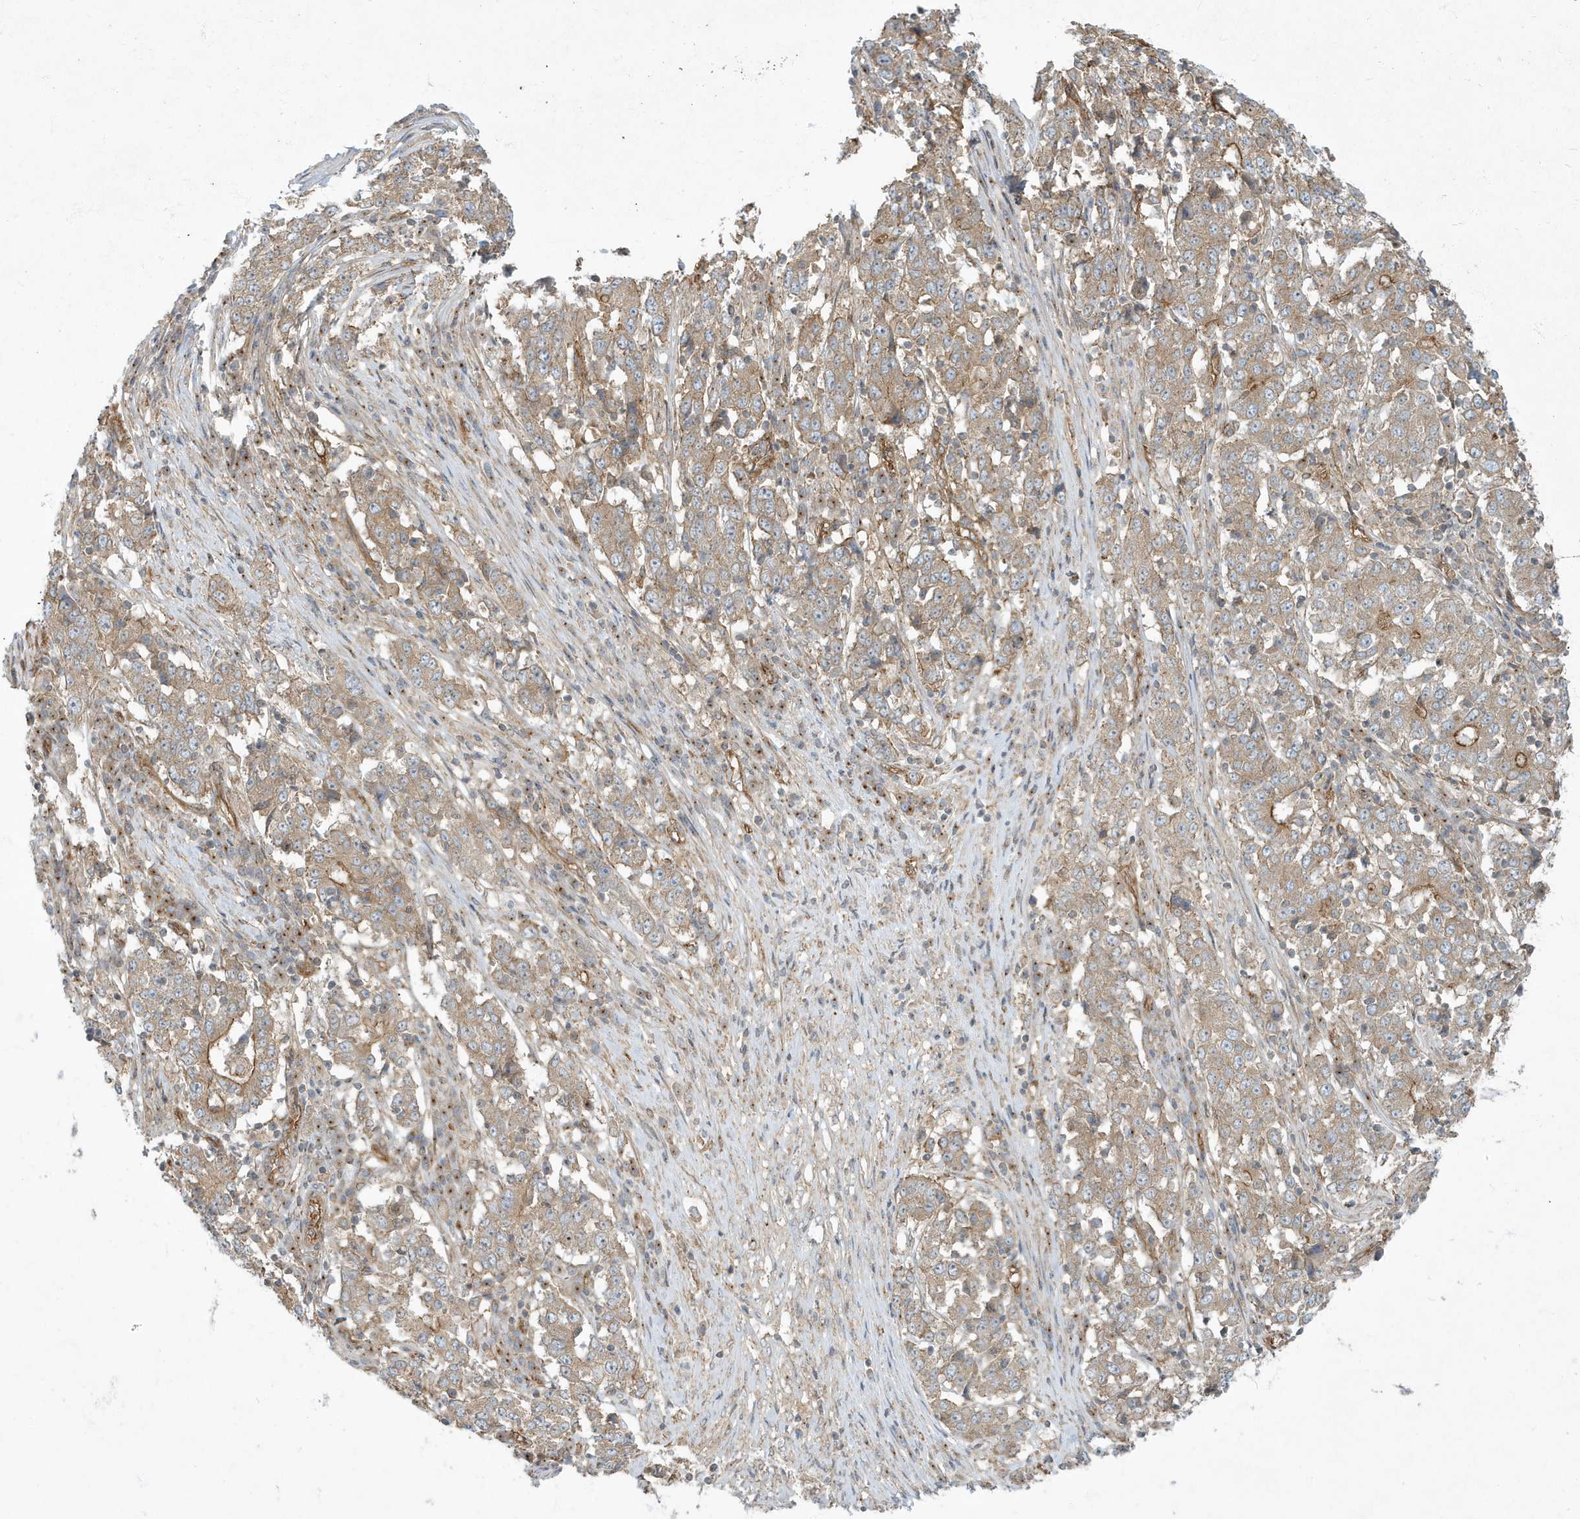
{"staining": {"intensity": "moderate", "quantity": ">75%", "location": "cytoplasmic/membranous"}, "tissue": "stomach cancer", "cell_type": "Tumor cells", "image_type": "cancer", "snomed": [{"axis": "morphology", "description": "Adenocarcinoma, NOS"}, {"axis": "topography", "description": "Stomach"}], "caption": "Human stomach cancer stained with a protein marker exhibits moderate staining in tumor cells.", "gene": "ATP23", "patient": {"sex": "male", "age": 59}}